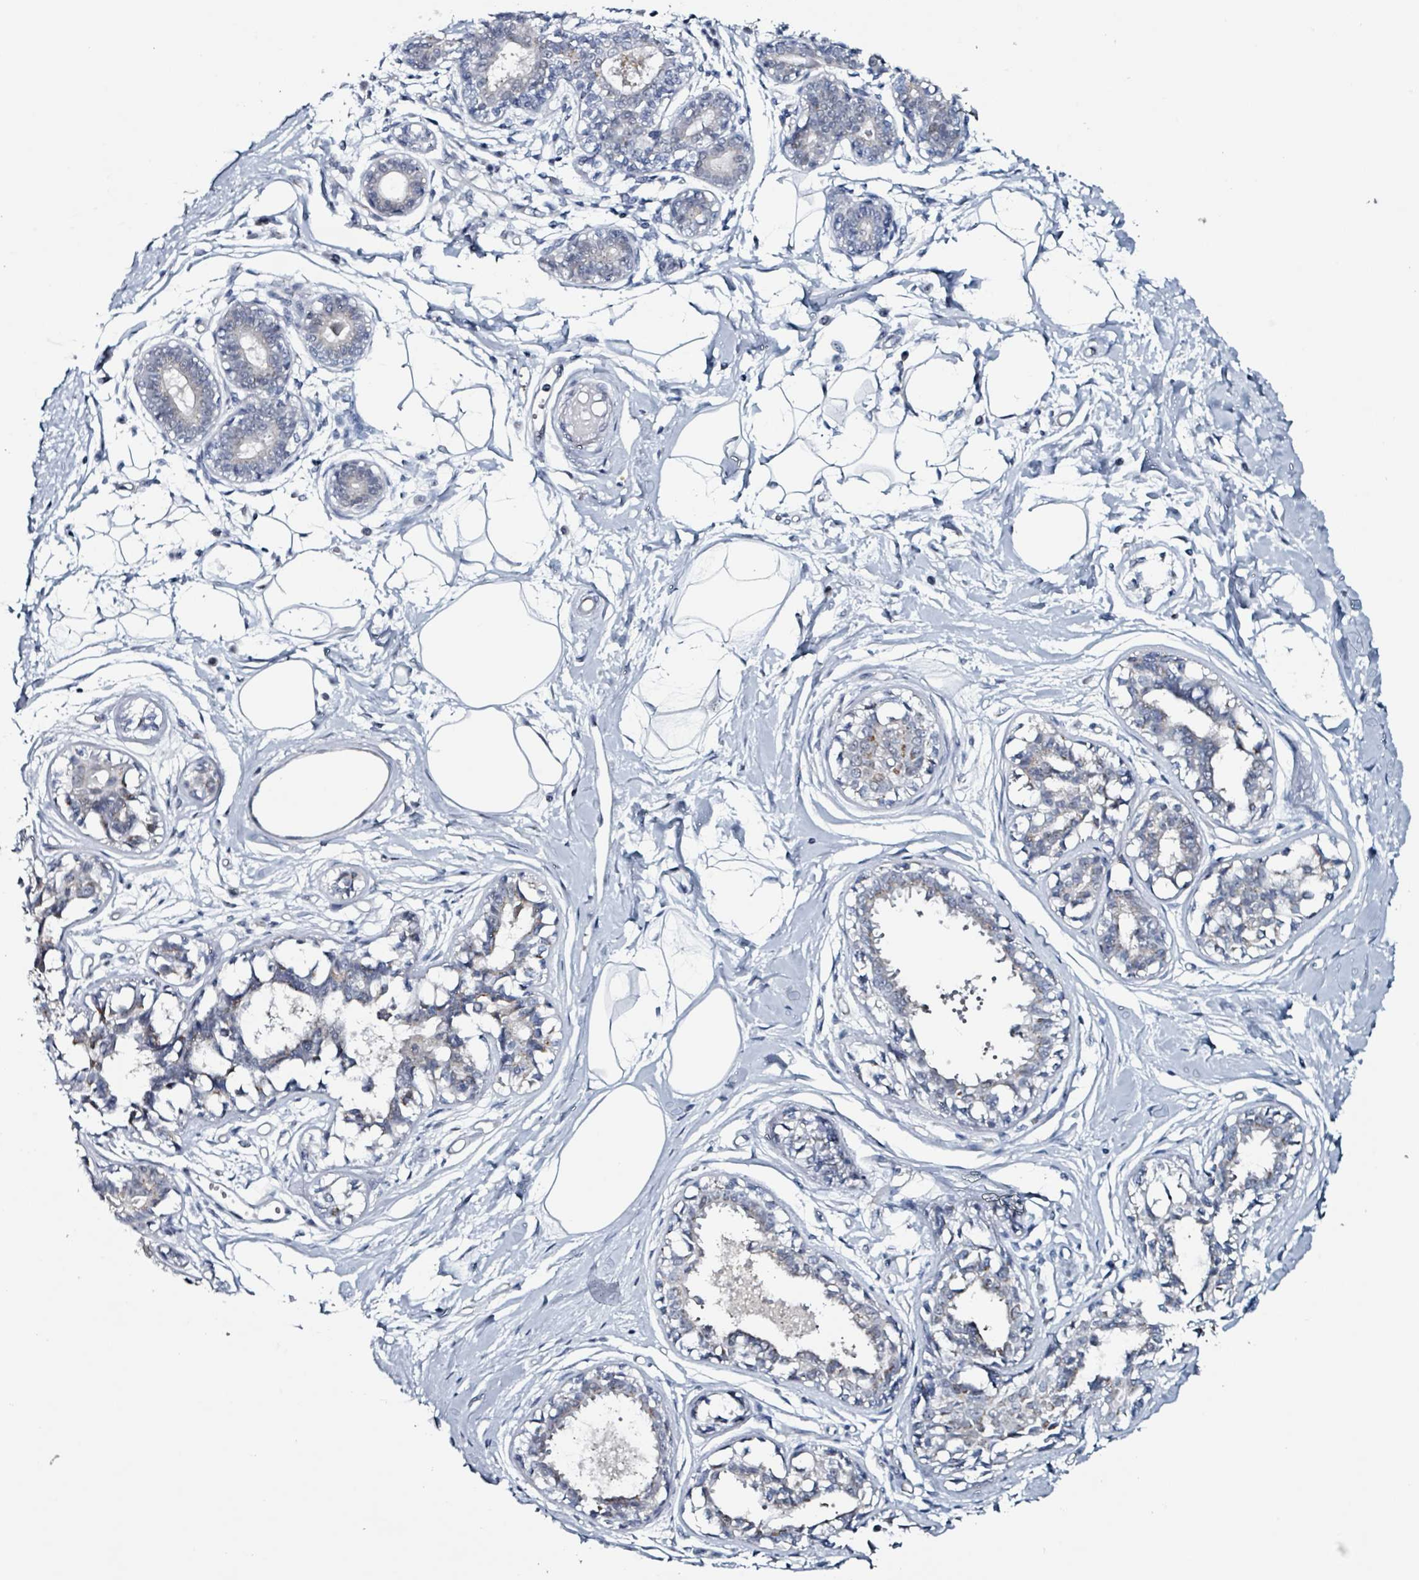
{"staining": {"intensity": "negative", "quantity": "none", "location": "none"}, "tissue": "breast", "cell_type": "Adipocytes", "image_type": "normal", "snomed": [{"axis": "morphology", "description": "Normal tissue, NOS"}, {"axis": "topography", "description": "Breast"}], "caption": "Breast was stained to show a protein in brown. There is no significant positivity in adipocytes. (Stains: DAB IHC with hematoxylin counter stain, Microscopy: brightfield microscopy at high magnification).", "gene": "B3GAT3", "patient": {"sex": "female", "age": 45}}